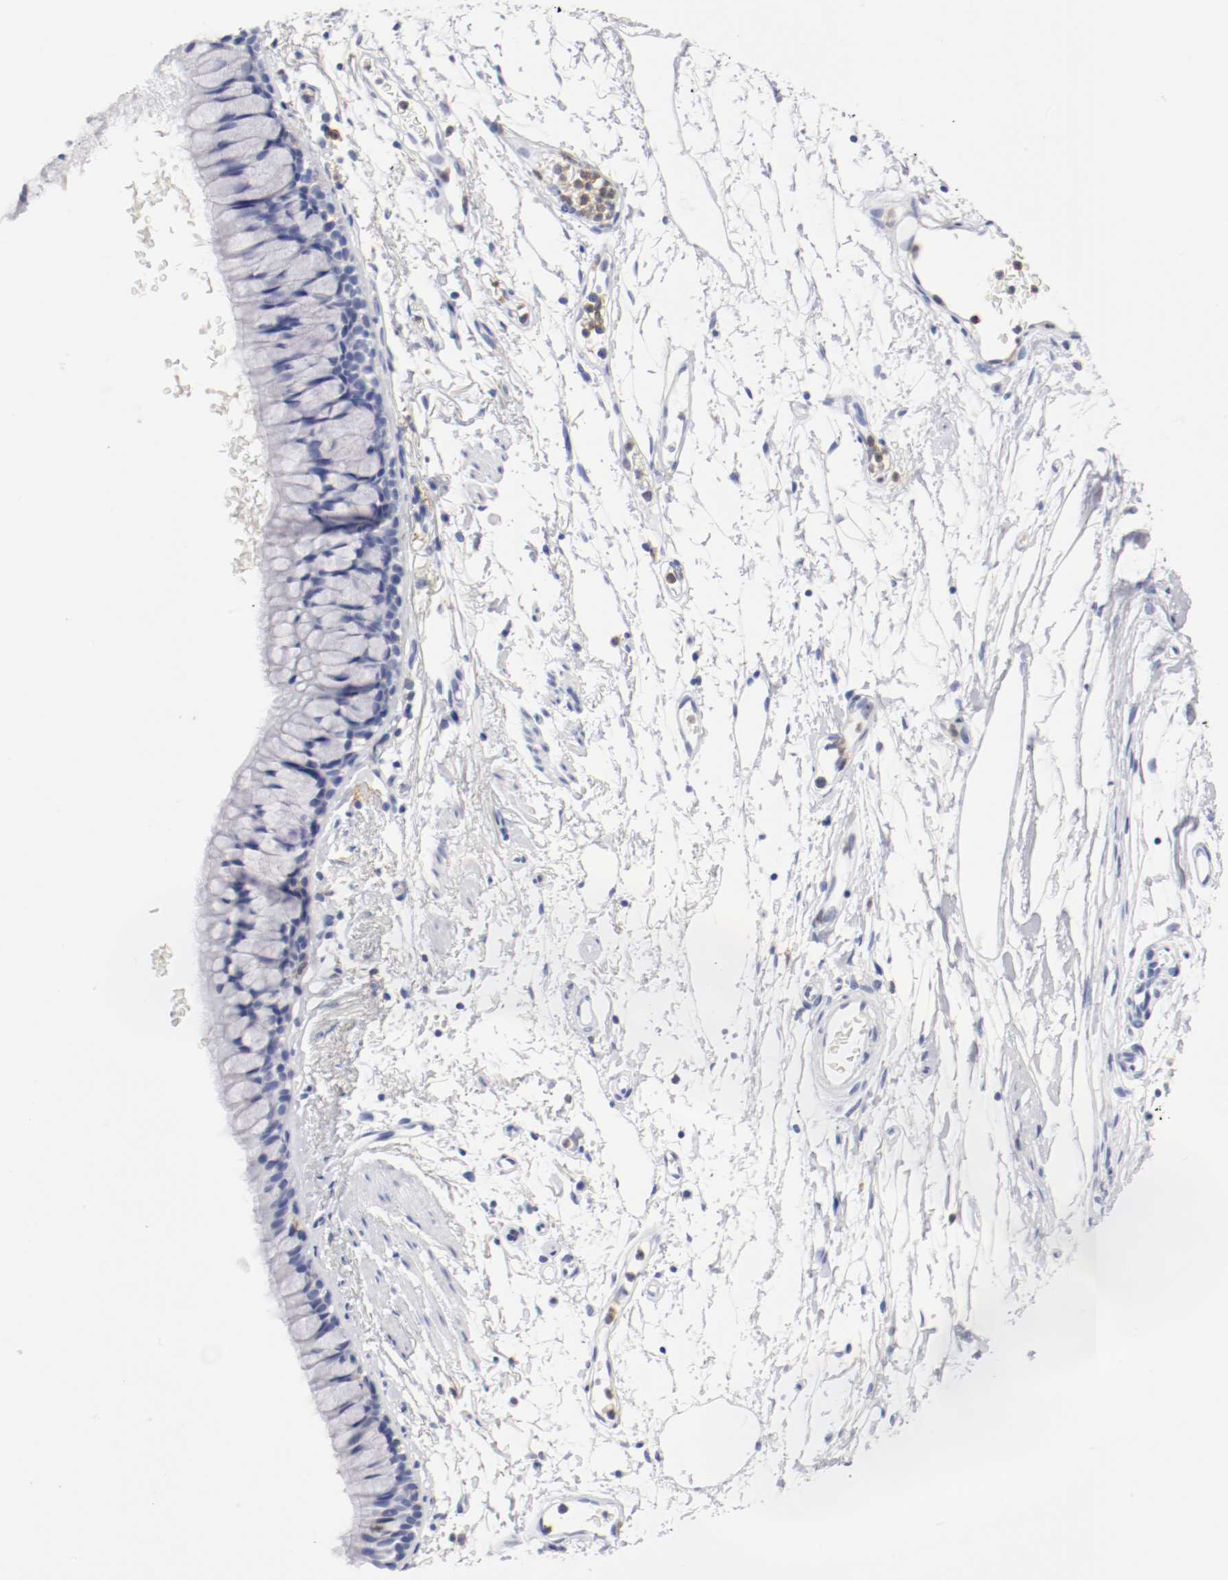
{"staining": {"intensity": "negative", "quantity": "none", "location": "none"}, "tissue": "bronchus", "cell_type": "Respiratory epithelial cells", "image_type": "normal", "snomed": [{"axis": "morphology", "description": "Normal tissue, NOS"}, {"axis": "topography", "description": "Bronchus"}], "caption": "IHC image of unremarkable bronchus: bronchus stained with DAB (3,3'-diaminobenzidine) exhibits no significant protein positivity in respiratory epithelial cells. (IHC, brightfield microscopy, high magnification).", "gene": "ITGAX", "patient": {"sex": "female", "age": 73}}